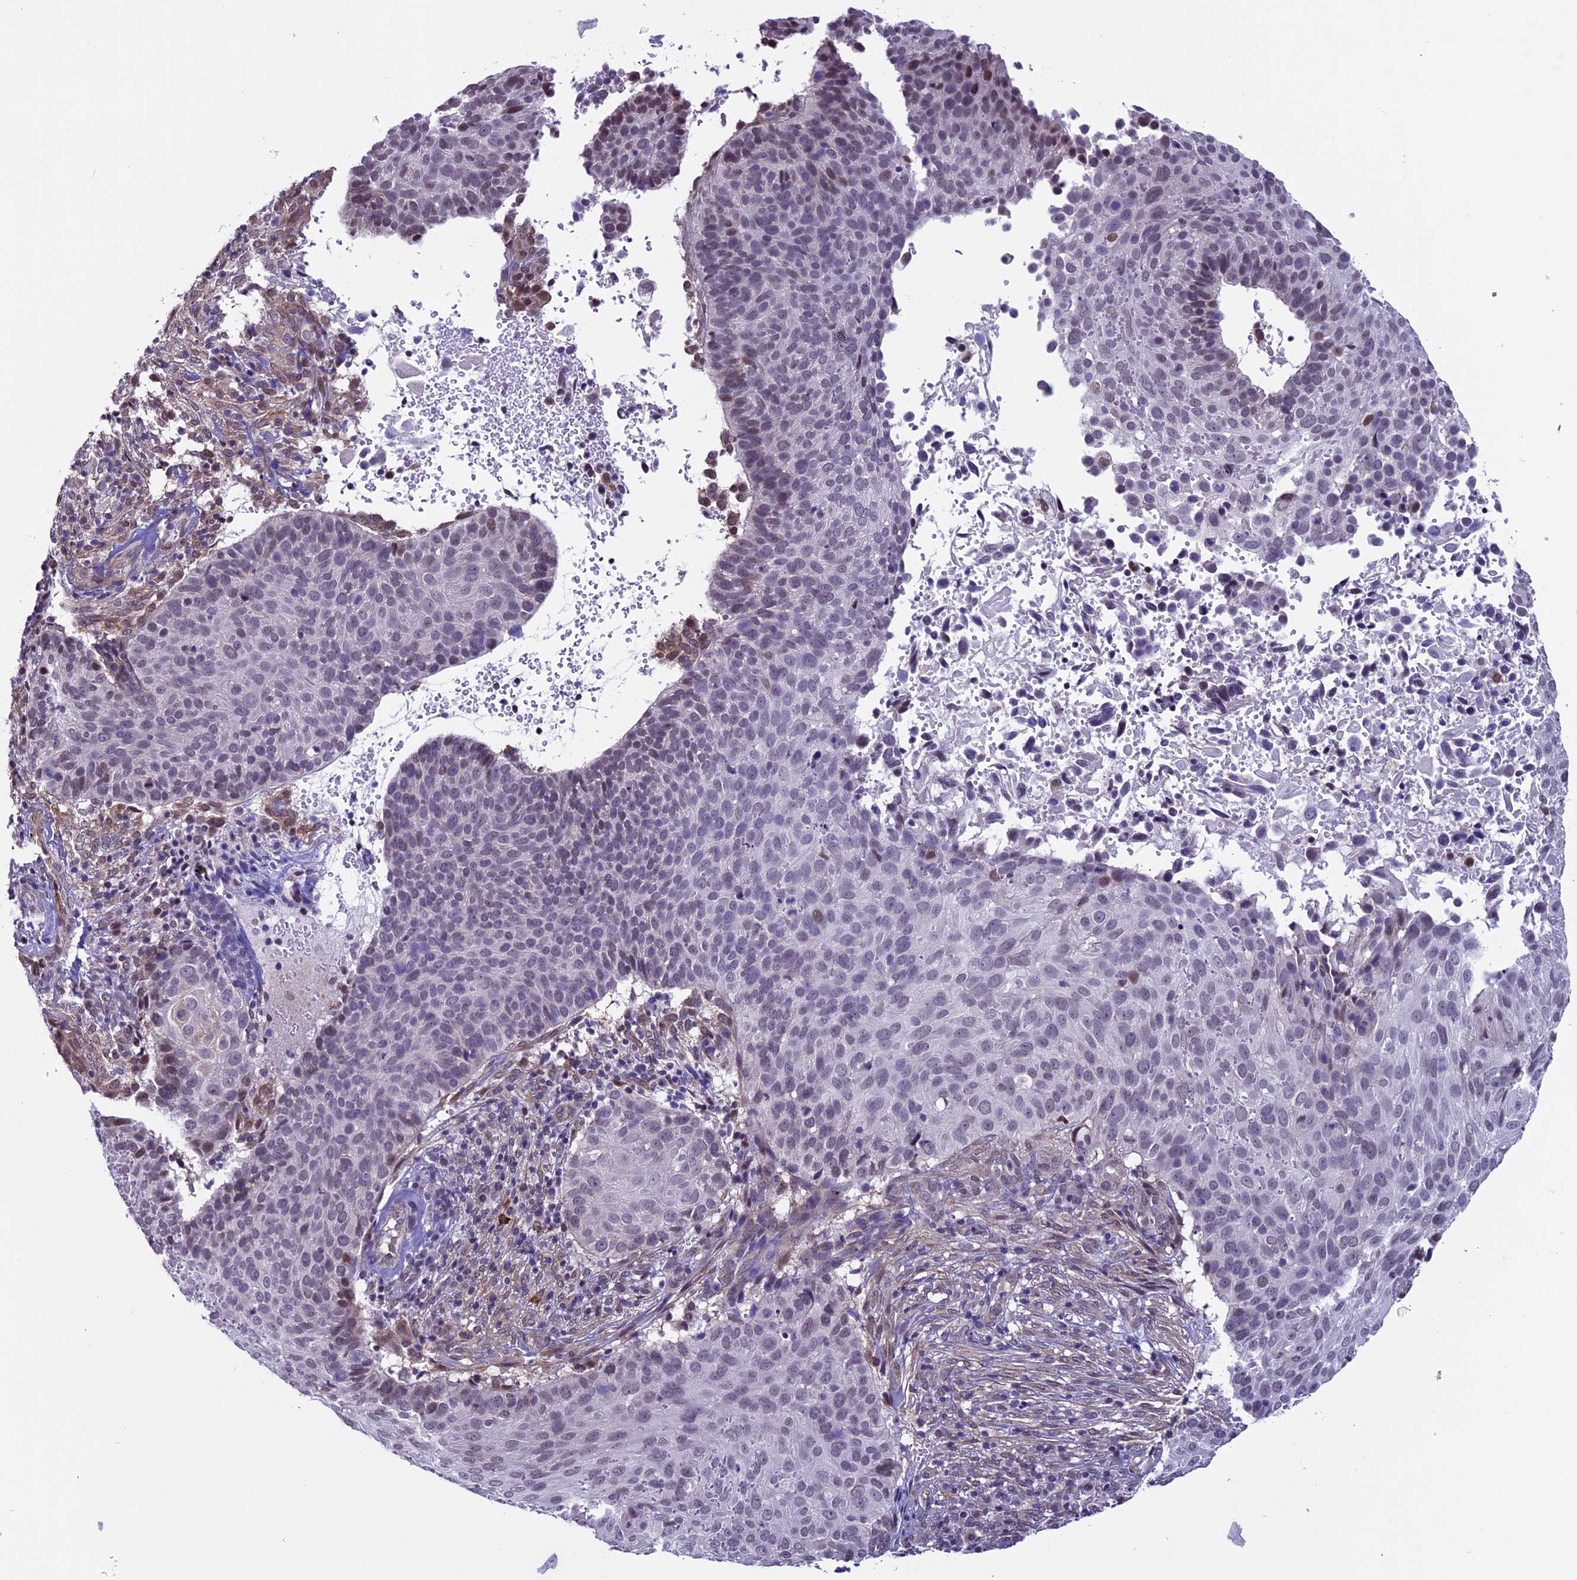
{"staining": {"intensity": "moderate", "quantity": "<25%", "location": "nuclear"}, "tissue": "cervical cancer", "cell_type": "Tumor cells", "image_type": "cancer", "snomed": [{"axis": "morphology", "description": "Squamous cell carcinoma, NOS"}, {"axis": "topography", "description": "Cervix"}], "caption": "Cervical cancer was stained to show a protein in brown. There is low levels of moderate nuclear positivity in approximately <25% of tumor cells. Using DAB (3,3'-diaminobenzidine) (brown) and hematoxylin (blue) stains, captured at high magnification using brightfield microscopy.", "gene": "TMEM171", "patient": {"sex": "female", "age": 74}}